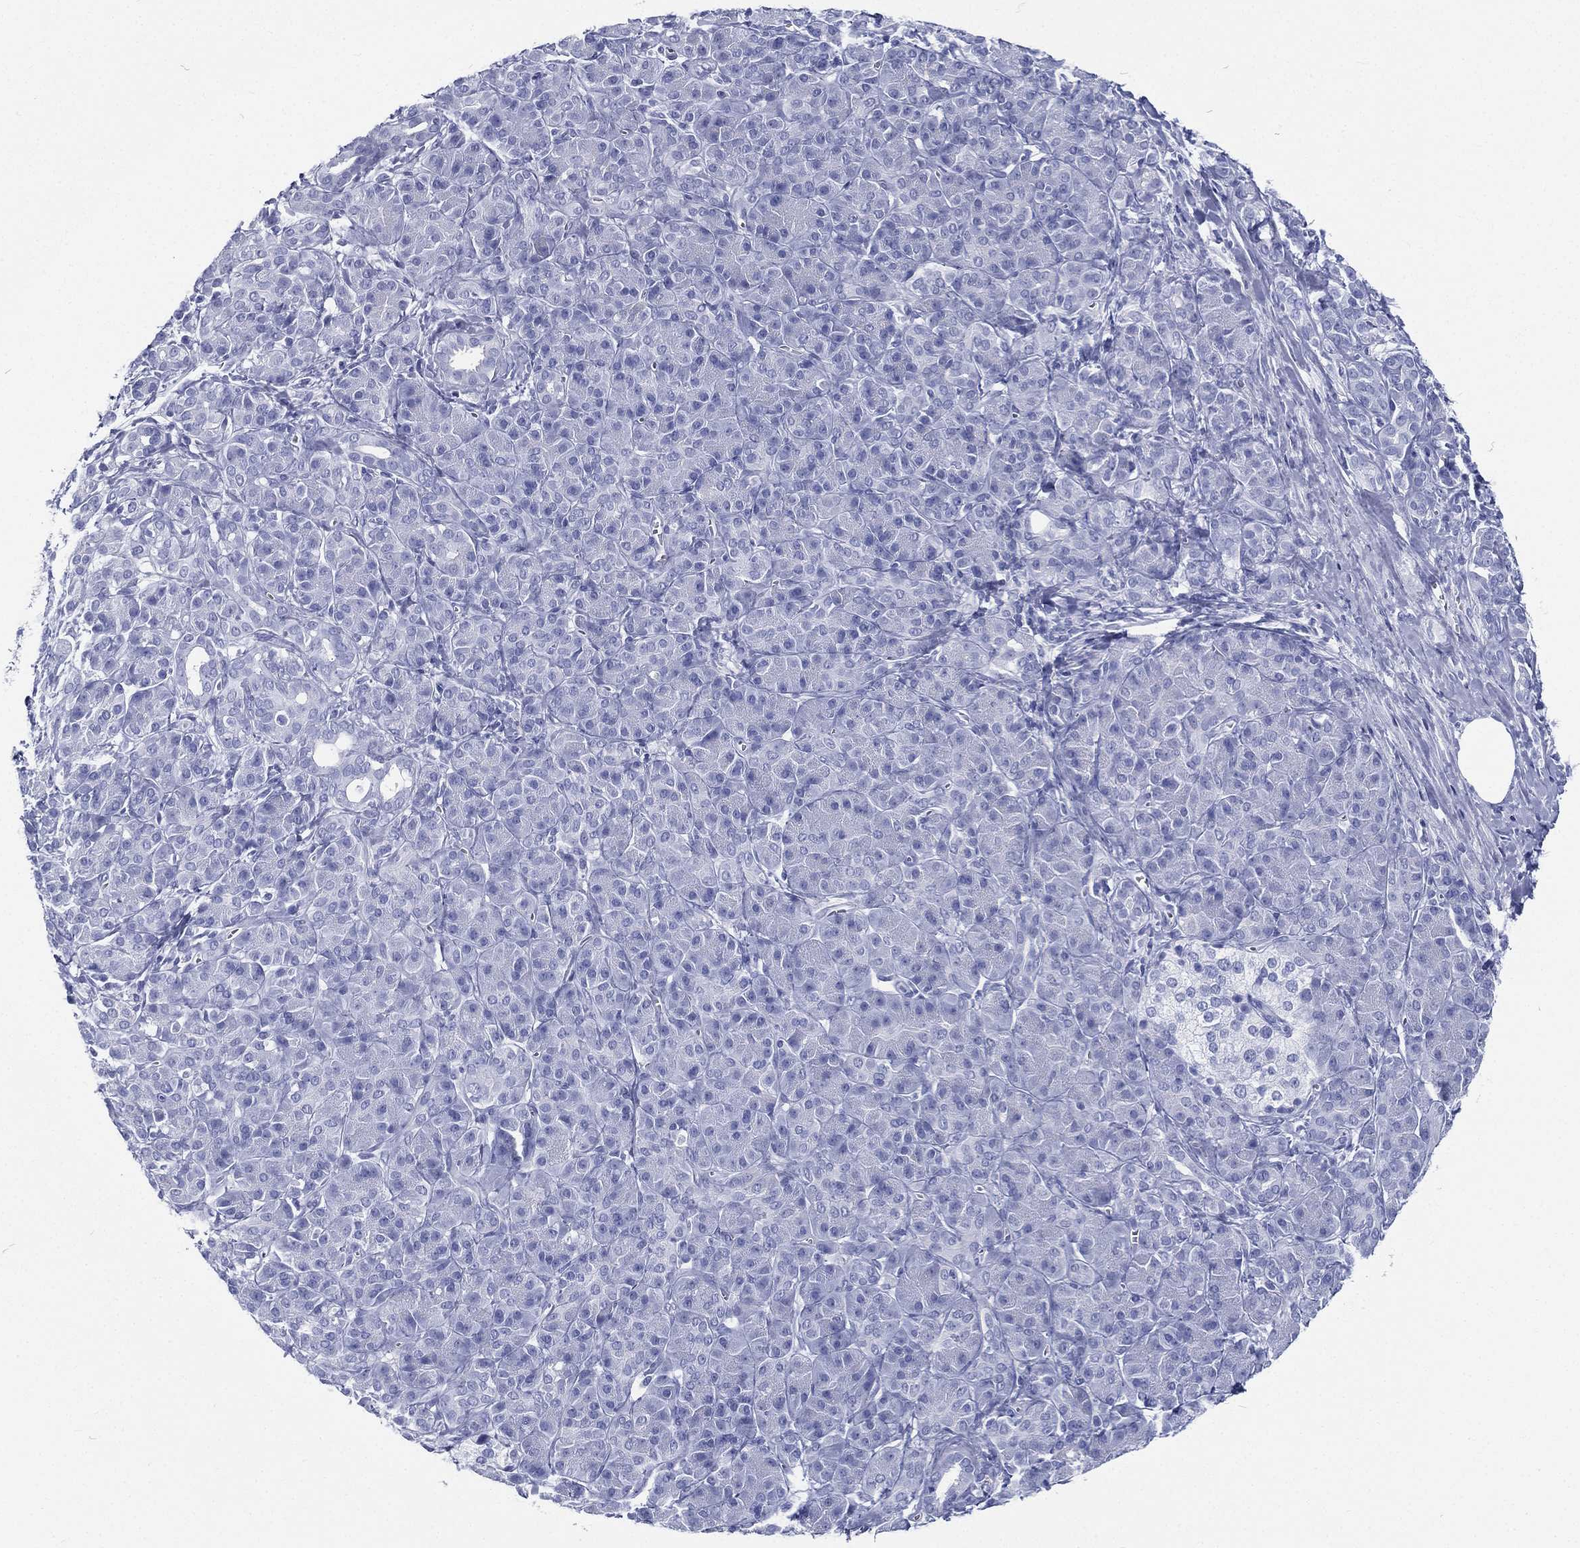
{"staining": {"intensity": "negative", "quantity": "none", "location": "none"}, "tissue": "pancreatic cancer", "cell_type": "Tumor cells", "image_type": "cancer", "snomed": [{"axis": "morphology", "description": "Adenocarcinoma, NOS"}, {"axis": "topography", "description": "Pancreas"}], "caption": "Immunohistochemistry micrograph of neoplastic tissue: human pancreatic adenocarcinoma stained with DAB shows no significant protein expression in tumor cells. (DAB (3,3'-diaminobenzidine) IHC visualized using brightfield microscopy, high magnification).", "gene": "RSPH4A", "patient": {"sex": "male", "age": 61}}